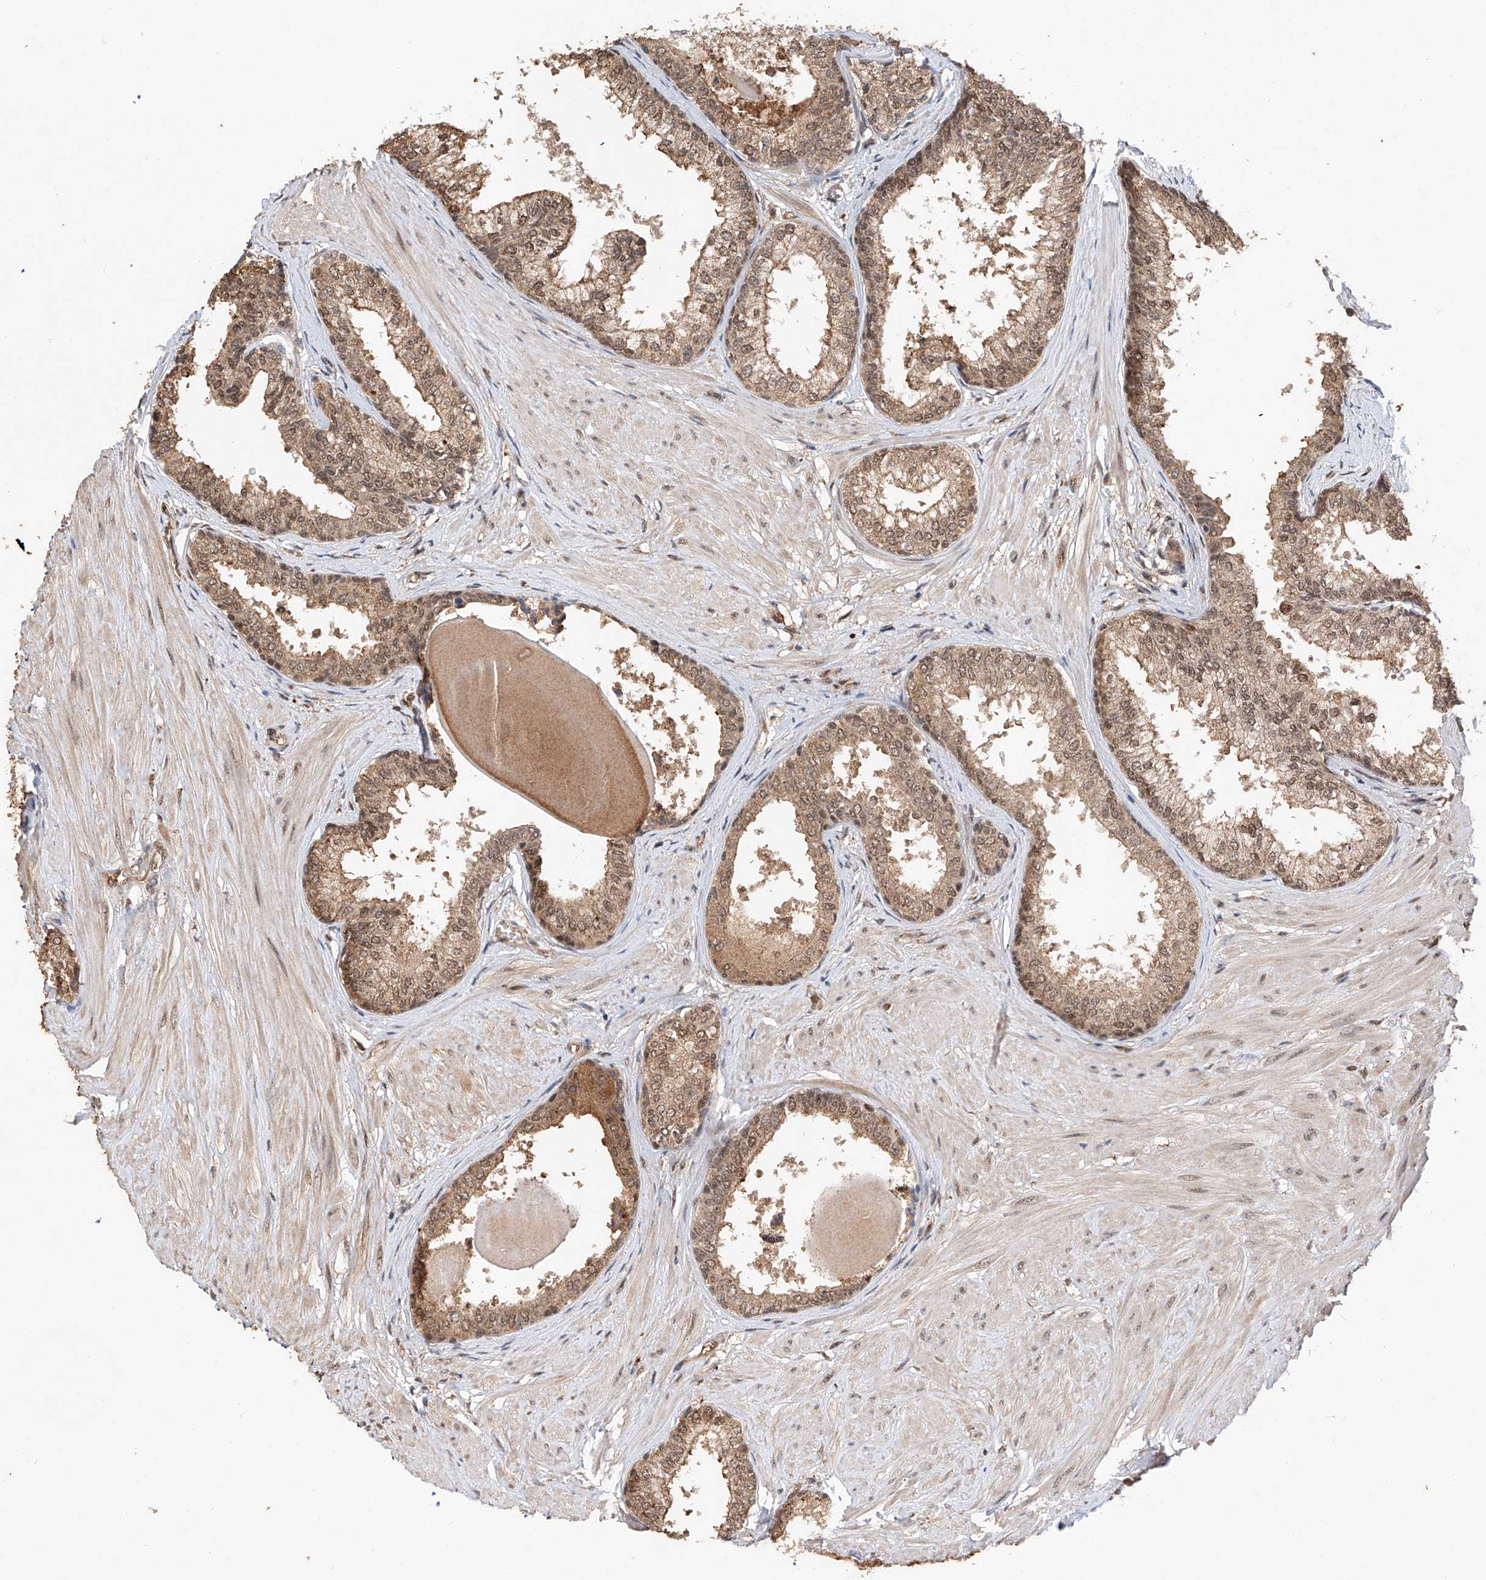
{"staining": {"intensity": "moderate", "quantity": ">75%", "location": "cytoplasmic/membranous,nuclear"}, "tissue": "prostate", "cell_type": "Glandular cells", "image_type": "normal", "snomed": [{"axis": "morphology", "description": "Normal tissue, NOS"}, {"axis": "topography", "description": "Prostate"}], "caption": "Immunohistochemical staining of benign prostate reveals medium levels of moderate cytoplasmic/membranous,nuclear expression in approximately >75% of glandular cells.", "gene": "RILPL2", "patient": {"sex": "male", "age": 48}}